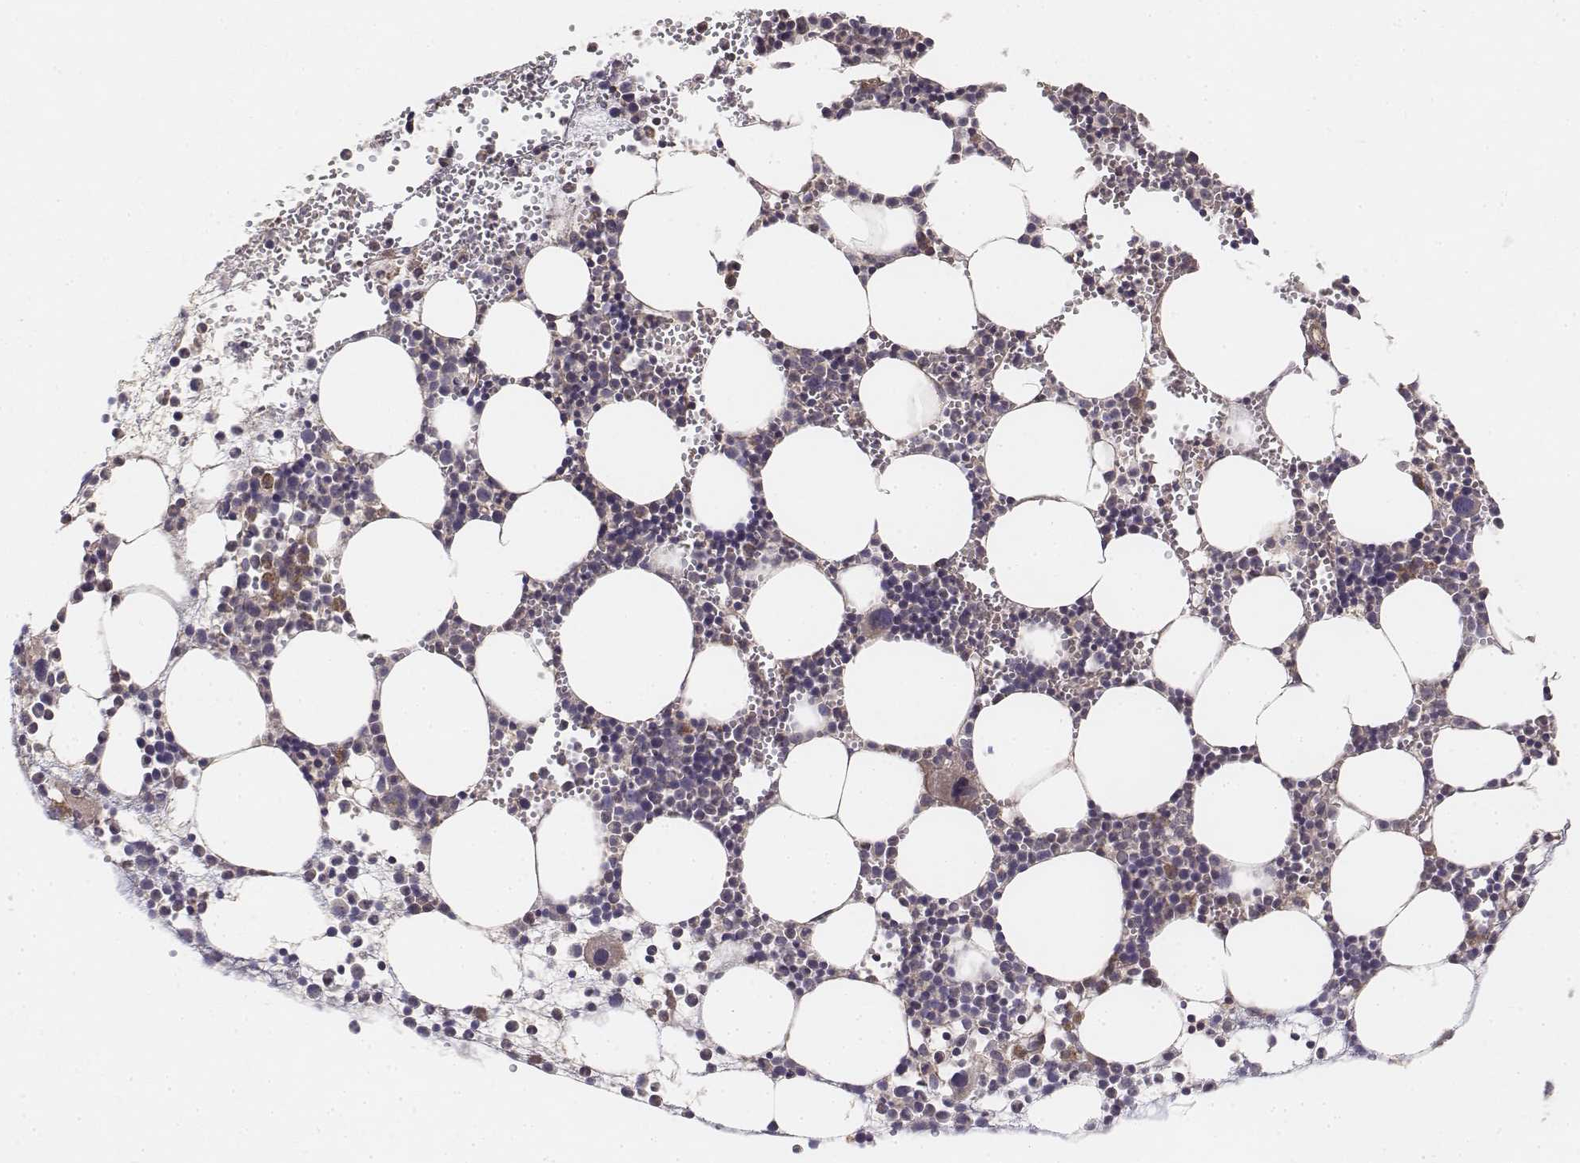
{"staining": {"intensity": "weak", "quantity": "<25%", "location": "cytoplasmic/membranous"}, "tissue": "bone marrow", "cell_type": "Hematopoietic cells", "image_type": "normal", "snomed": [{"axis": "morphology", "description": "Normal tissue, NOS"}, {"axis": "topography", "description": "Bone marrow"}], "caption": "High power microscopy photomicrograph of an immunohistochemistry photomicrograph of benign bone marrow, revealing no significant staining in hematopoietic cells.", "gene": "FBXO21", "patient": {"sex": "male", "age": 89}}